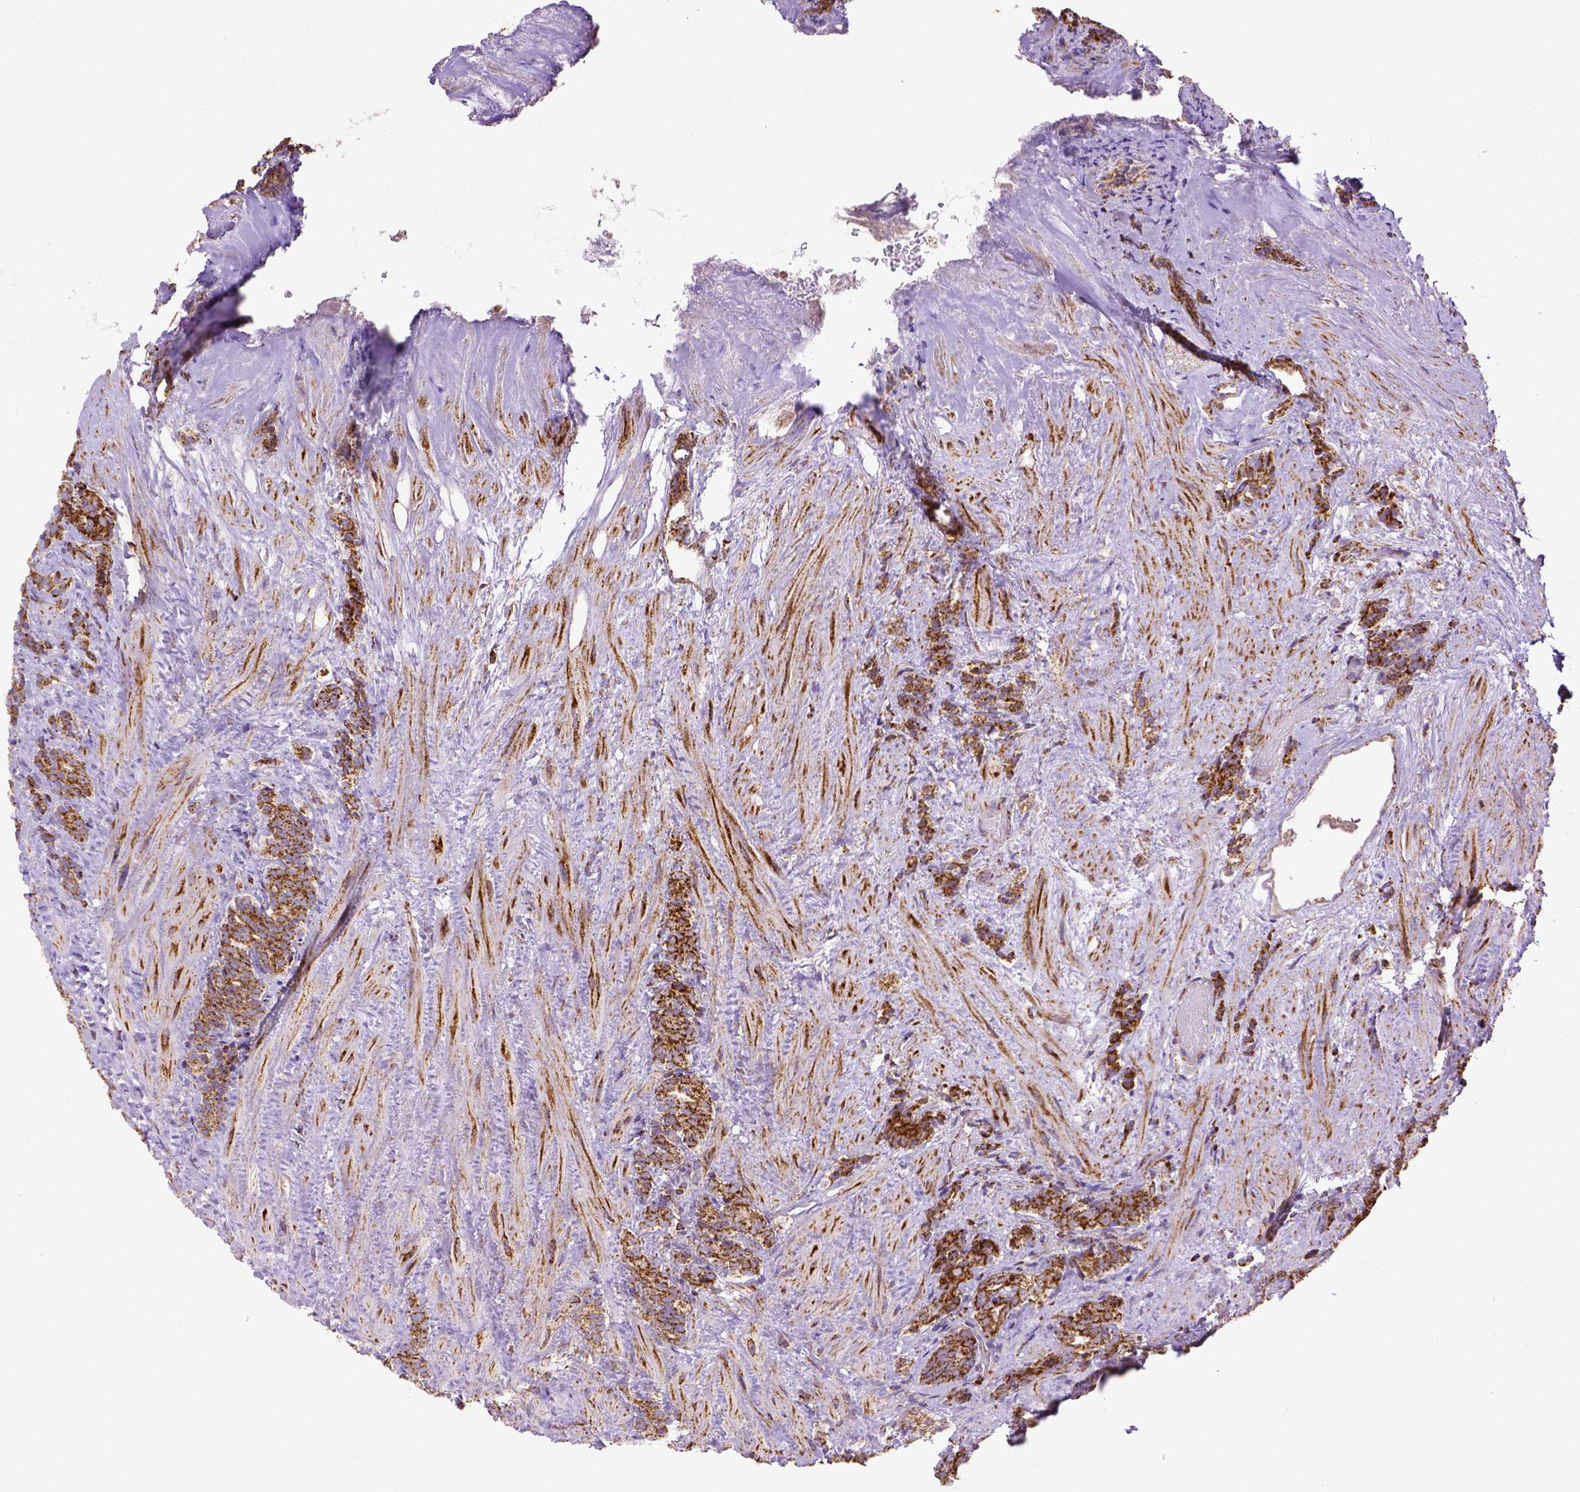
{"staining": {"intensity": "strong", "quantity": ">75%", "location": "cytoplasmic/membranous"}, "tissue": "prostate cancer", "cell_type": "Tumor cells", "image_type": "cancer", "snomed": [{"axis": "morphology", "description": "Adenocarcinoma, High grade"}, {"axis": "topography", "description": "Prostate"}], "caption": "Human prostate cancer stained for a protein (brown) demonstrates strong cytoplasmic/membranous positive staining in approximately >75% of tumor cells.", "gene": "MT-CO1", "patient": {"sex": "male", "age": 84}}